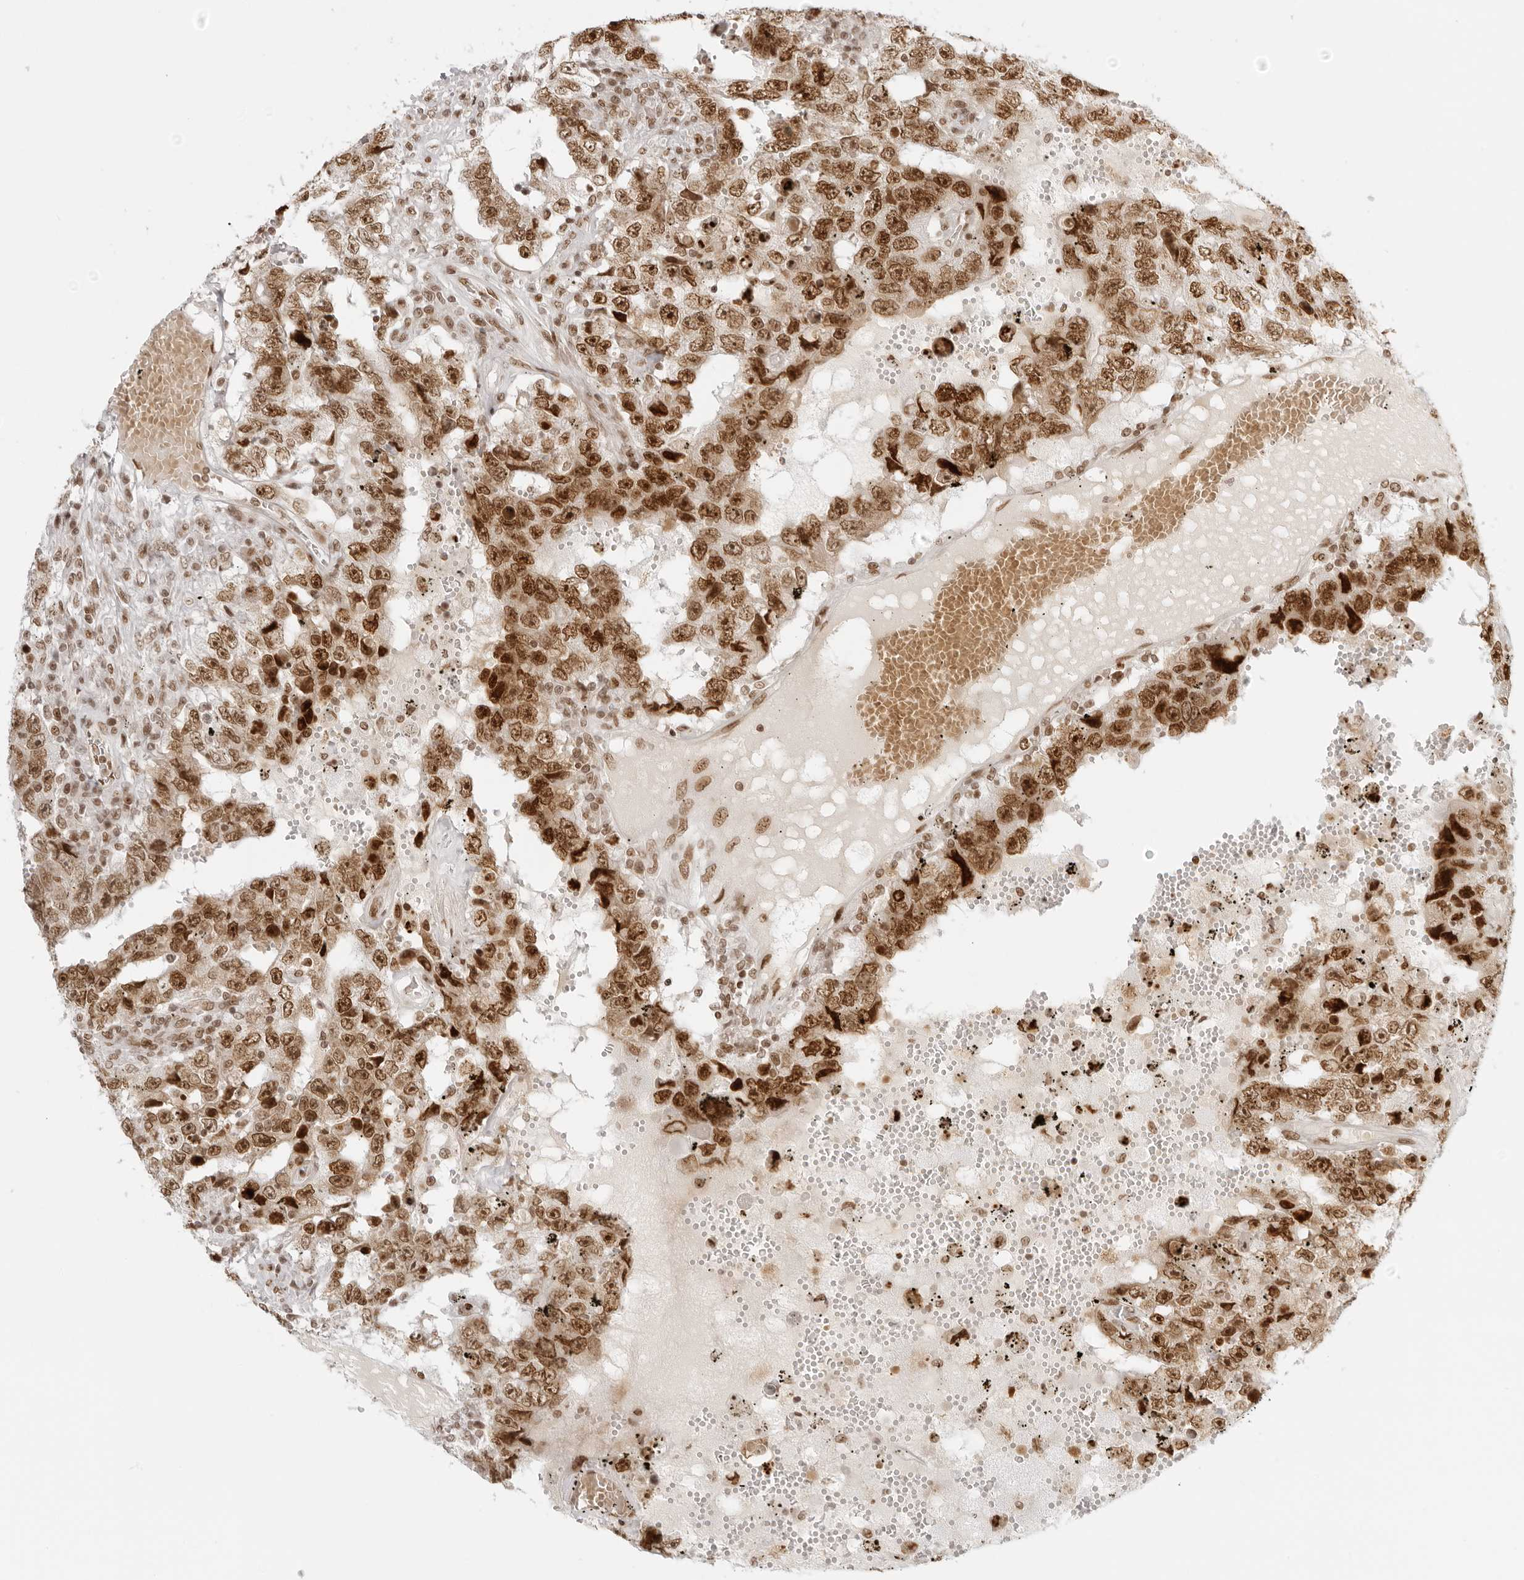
{"staining": {"intensity": "moderate", "quantity": ">75%", "location": "nuclear"}, "tissue": "testis cancer", "cell_type": "Tumor cells", "image_type": "cancer", "snomed": [{"axis": "morphology", "description": "Carcinoma, Embryonal, NOS"}, {"axis": "topography", "description": "Testis"}], "caption": "Human testis embryonal carcinoma stained with a protein marker shows moderate staining in tumor cells.", "gene": "RCC1", "patient": {"sex": "male", "age": 26}}